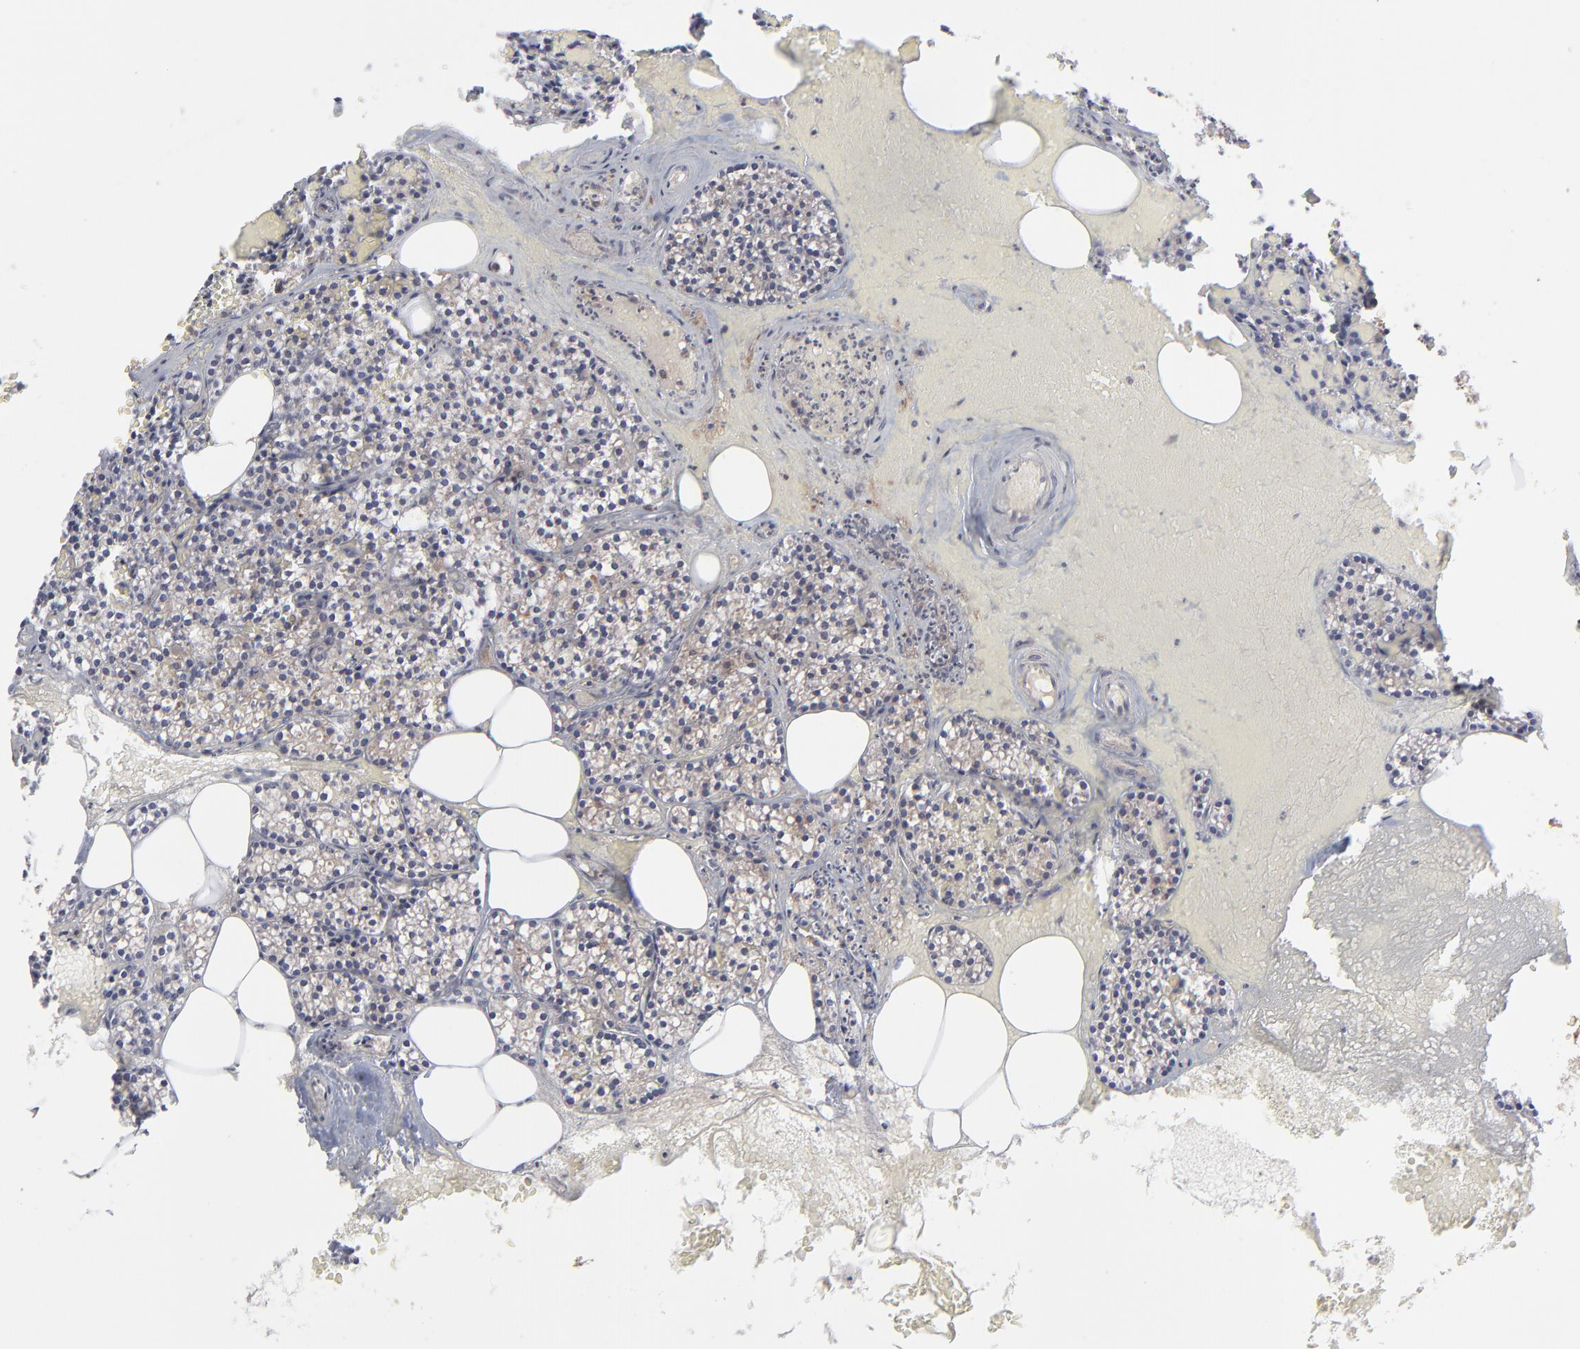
{"staining": {"intensity": "moderate", "quantity": ">75%", "location": "cytoplasmic/membranous"}, "tissue": "parathyroid gland", "cell_type": "Glandular cells", "image_type": "normal", "snomed": [{"axis": "morphology", "description": "Normal tissue, NOS"}, {"axis": "topography", "description": "Parathyroid gland"}], "caption": "Immunohistochemical staining of normal parathyroid gland demonstrates >75% levels of moderate cytoplasmic/membranous protein expression in approximately >75% of glandular cells. Using DAB (brown) and hematoxylin (blue) stains, captured at high magnification using brightfield microscopy.", "gene": "UBE2L6", "patient": {"sex": "male", "age": 51}}